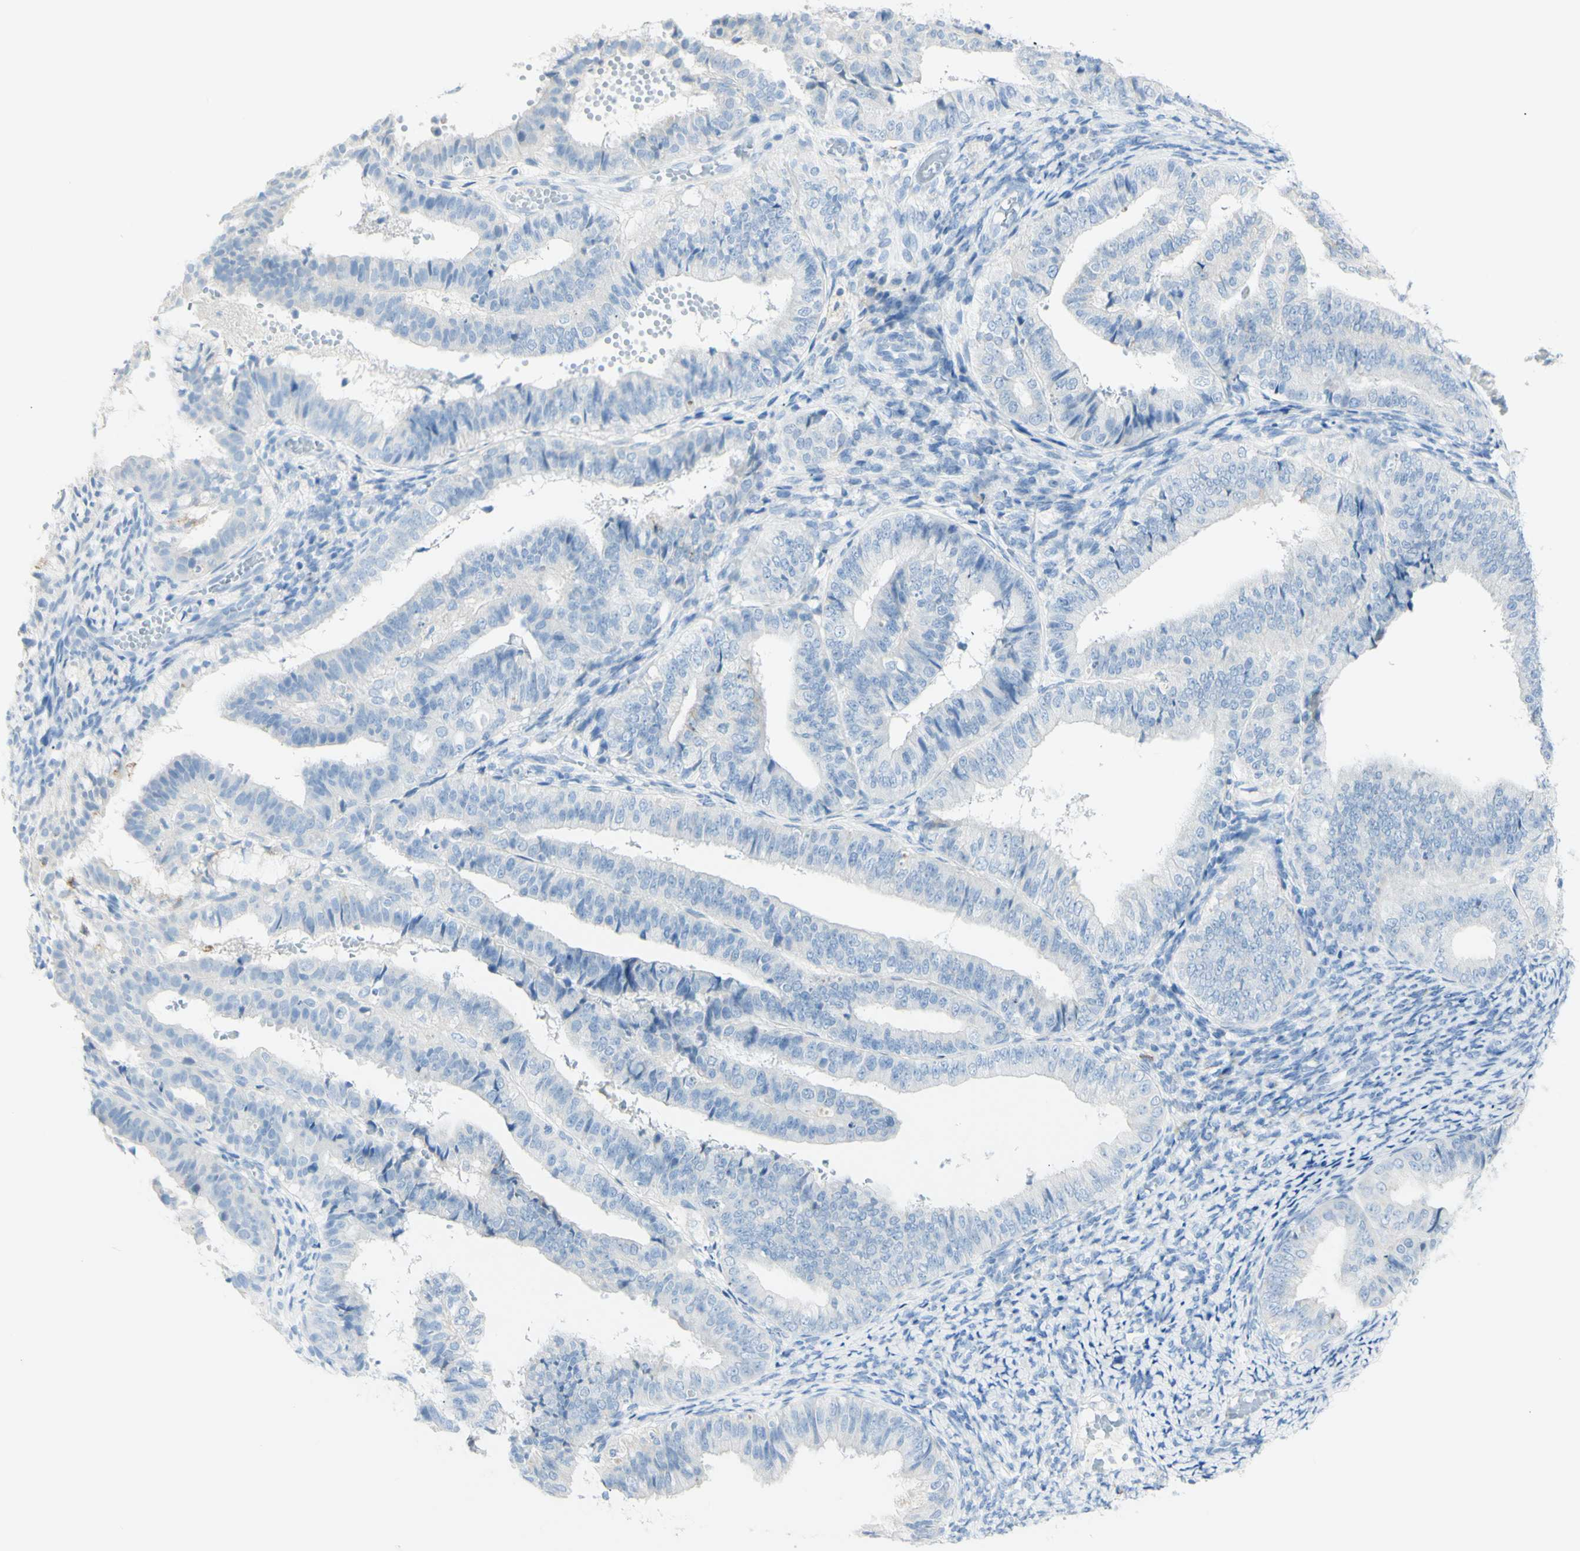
{"staining": {"intensity": "negative", "quantity": "none", "location": "none"}, "tissue": "endometrial cancer", "cell_type": "Tumor cells", "image_type": "cancer", "snomed": [{"axis": "morphology", "description": "Adenocarcinoma, NOS"}, {"axis": "topography", "description": "Endometrium"}], "caption": "Protein analysis of endometrial adenocarcinoma shows no significant staining in tumor cells.", "gene": "LETM1", "patient": {"sex": "female", "age": 63}}